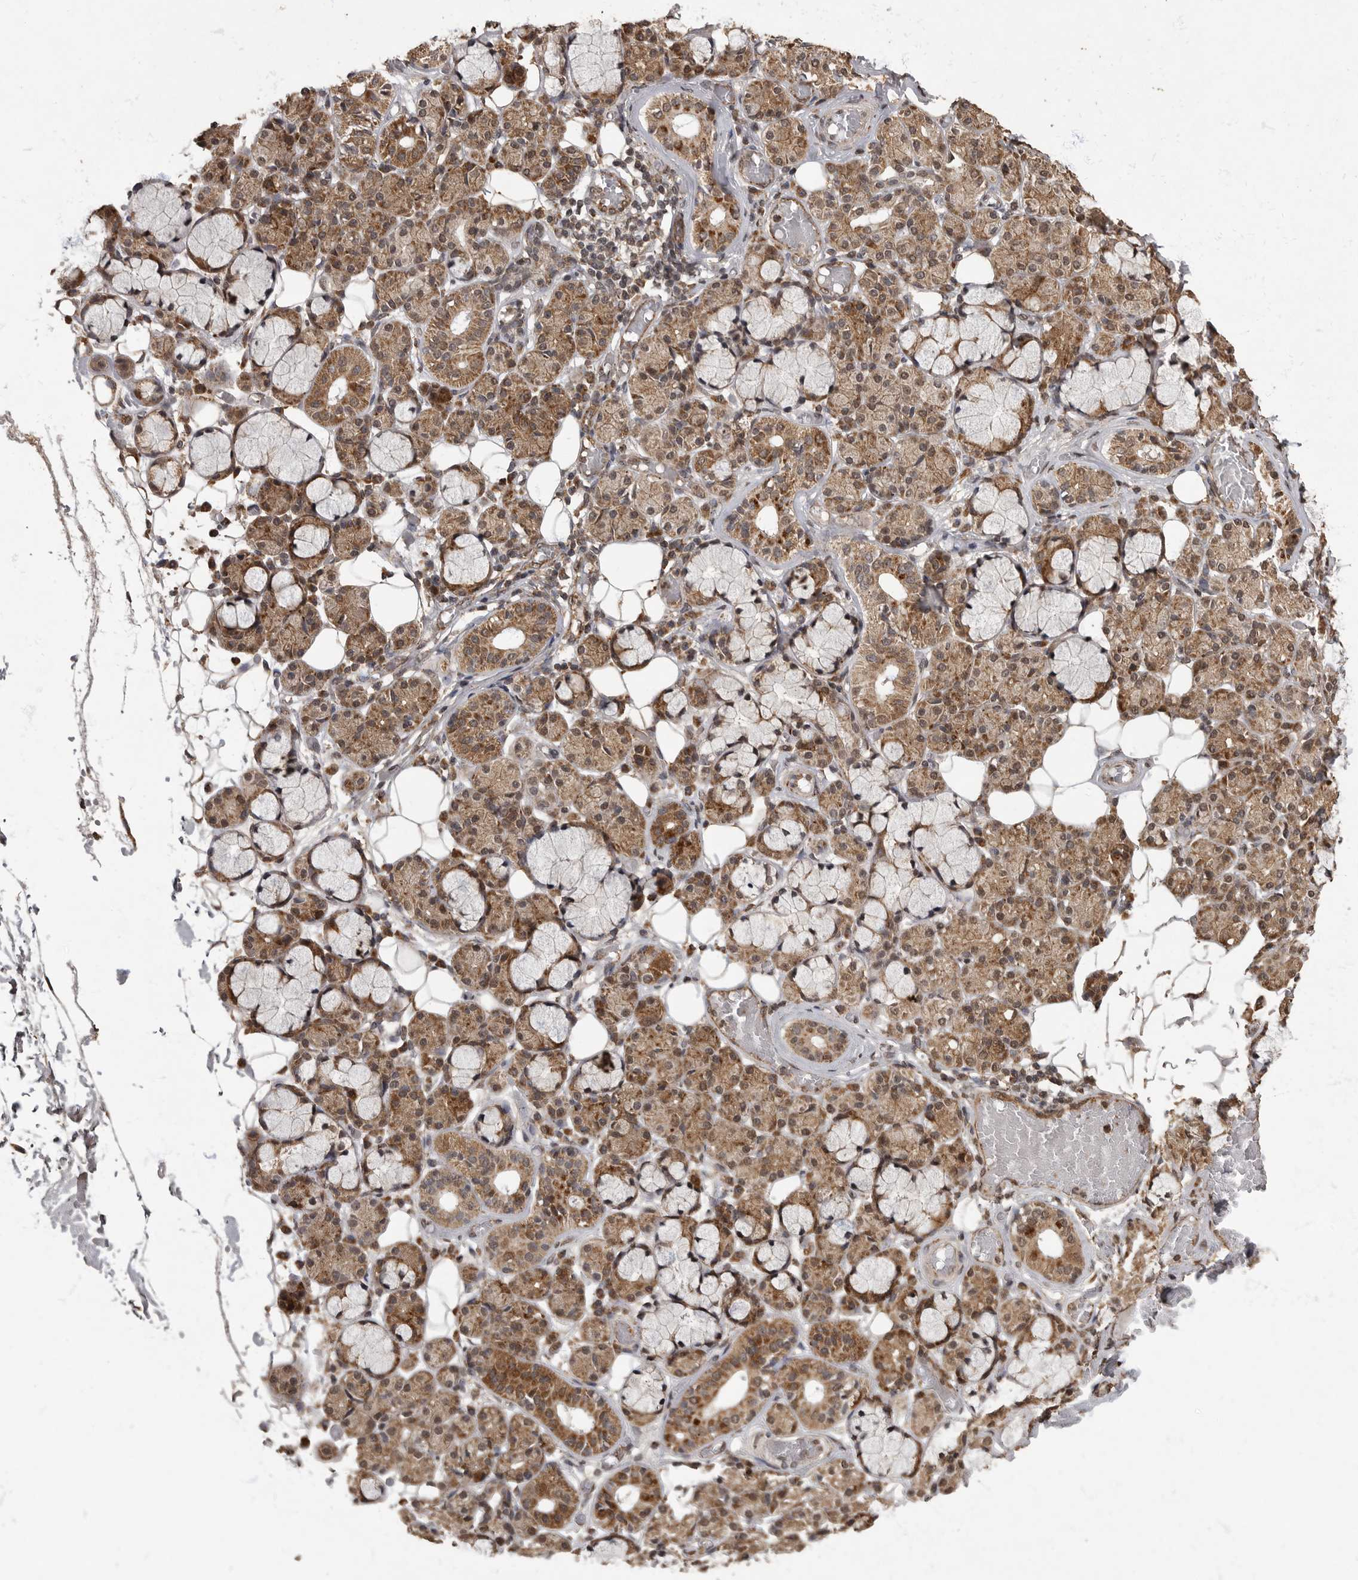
{"staining": {"intensity": "moderate", "quantity": "25%-75%", "location": "cytoplasmic/membranous,nuclear"}, "tissue": "salivary gland", "cell_type": "Glandular cells", "image_type": "normal", "snomed": [{"axis": "morphology", "description": "Normal tissue, NOS"}, {"axis": "topography", "description": "Salivary gland"}], "caption": "Brown immunohistochemical staining in normal human salivary gland exhibits moderate cytoplasmic/membranous,nuclear staining in approximately 25%-75% of glandular cells. (DAB (3,3'-diaminobenzidine) IHC with brightfield microscopy, high magnification).", "gene": "MAFG", "patient": {"sex": "male", "age": 63}}